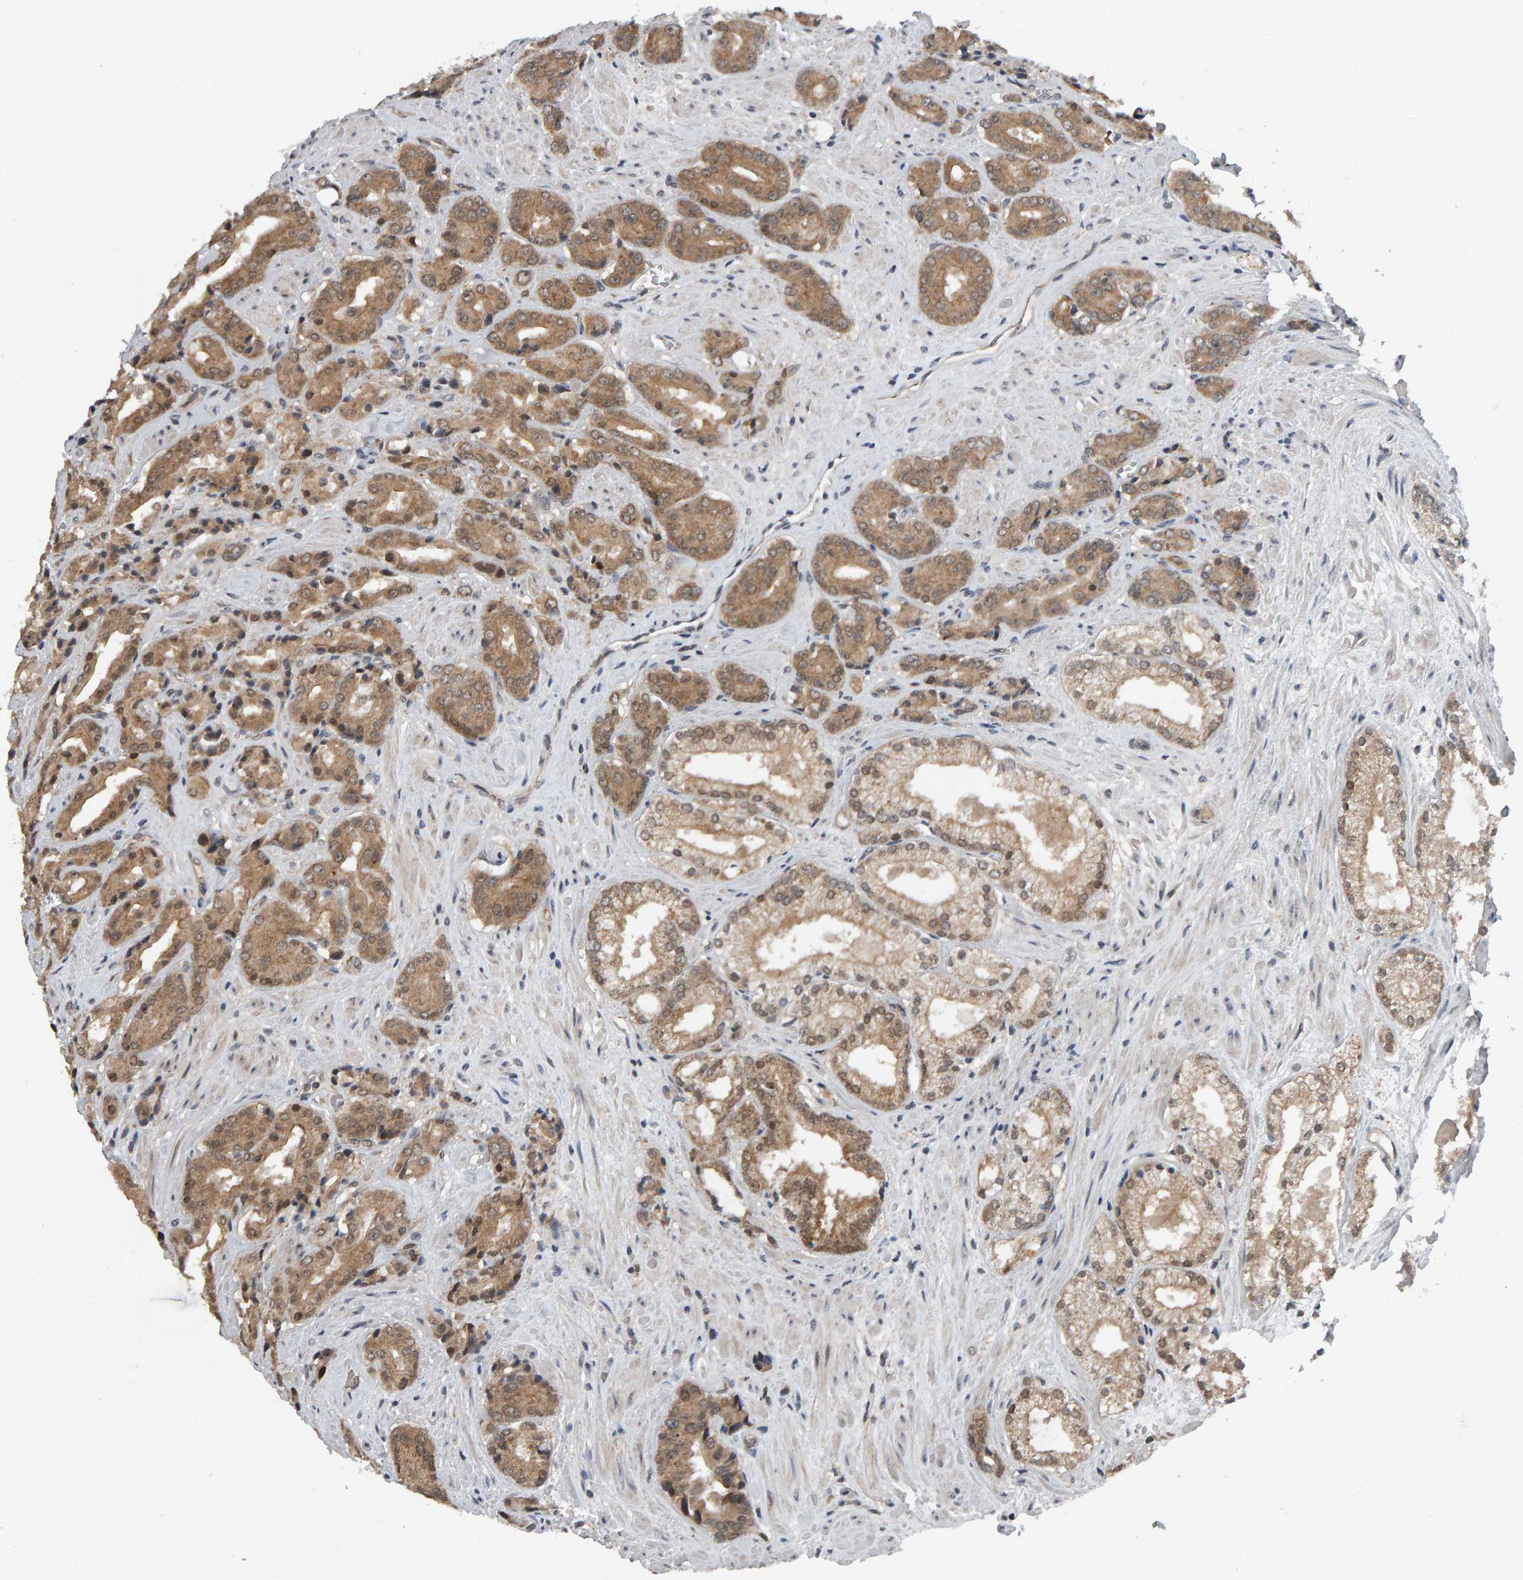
{"staining": {"intensity": "moderate", "quantity": "25%-75%", "location": "cytoplasmic/membranous"}, "tissue": "prostate cancer", "cell_type": "Tumor cells", "image_type": "cancer", "snomed": [{"axis": "morphology", "description": "Adenocarcinoma, High grade"}, {"axis": "topography", "description": "Prostate"}], "caption": "Immunohistochemistry of prostate high-grade adenocarcinoma shows medium levels of moderate cytoplasmic/membranous expression in approximately 25%-75% of tumor cells.", "gene": "COASY", "patient": {"sex": "male", "age": 71}}